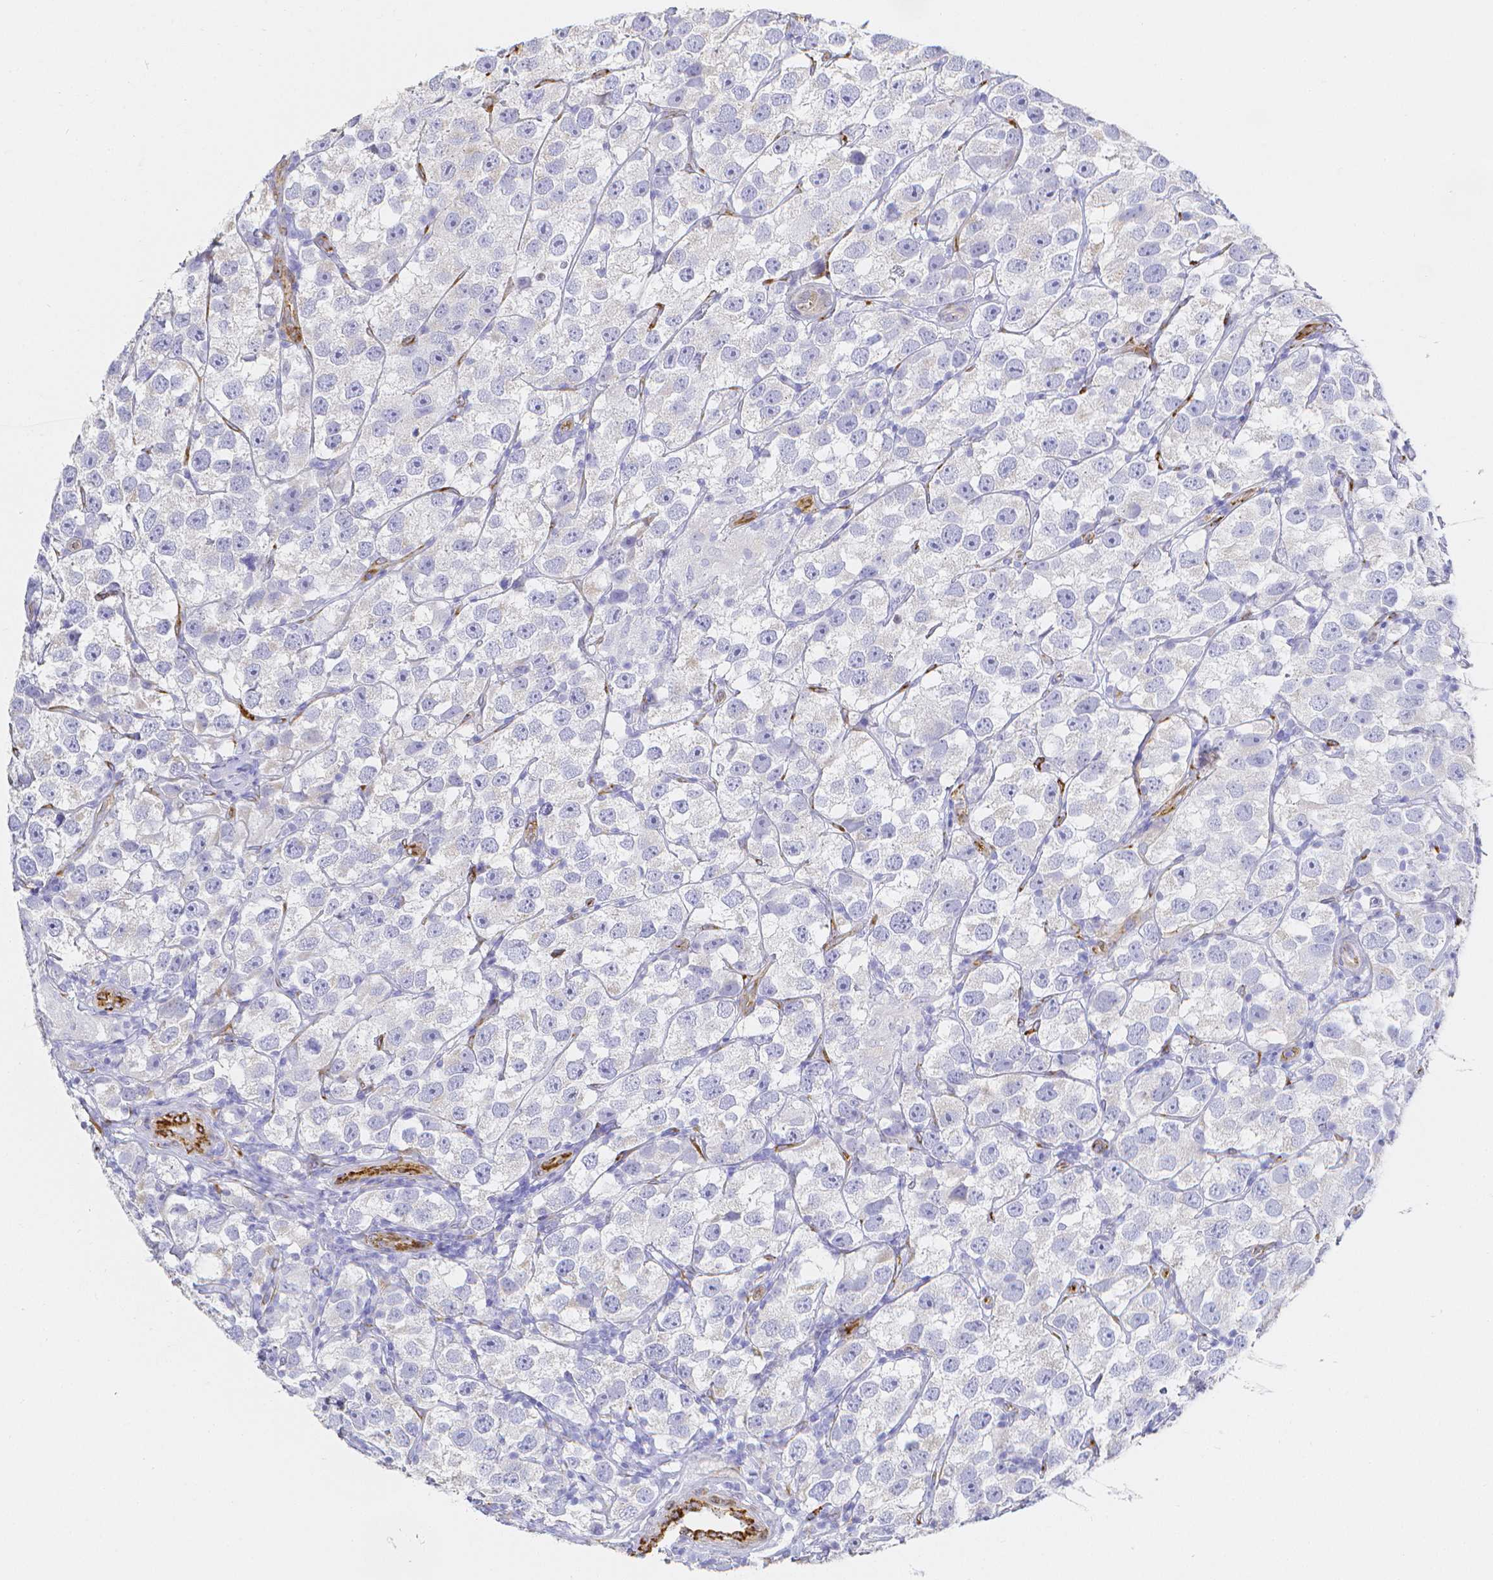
{"staining": {"intensity": "negative", "quantity": "none", "location": "none"}, "tissue": "testis cancer", "cell_type": "Tumor cells", "image_type": "cancer", "snomed": [{"axis": "morphology", "description": "Seminoma, NOS"}, {"axis": "topography", "description": "Testis"}], "caption": "IHC histopathology image of human testis cancer (seminoma) stained for a protein (brown), which displays no positivity in tumor cells. Nuclei are stained in blue.", "gene": "SMURF1", "patient": {"sex": "male", "age": 26}}